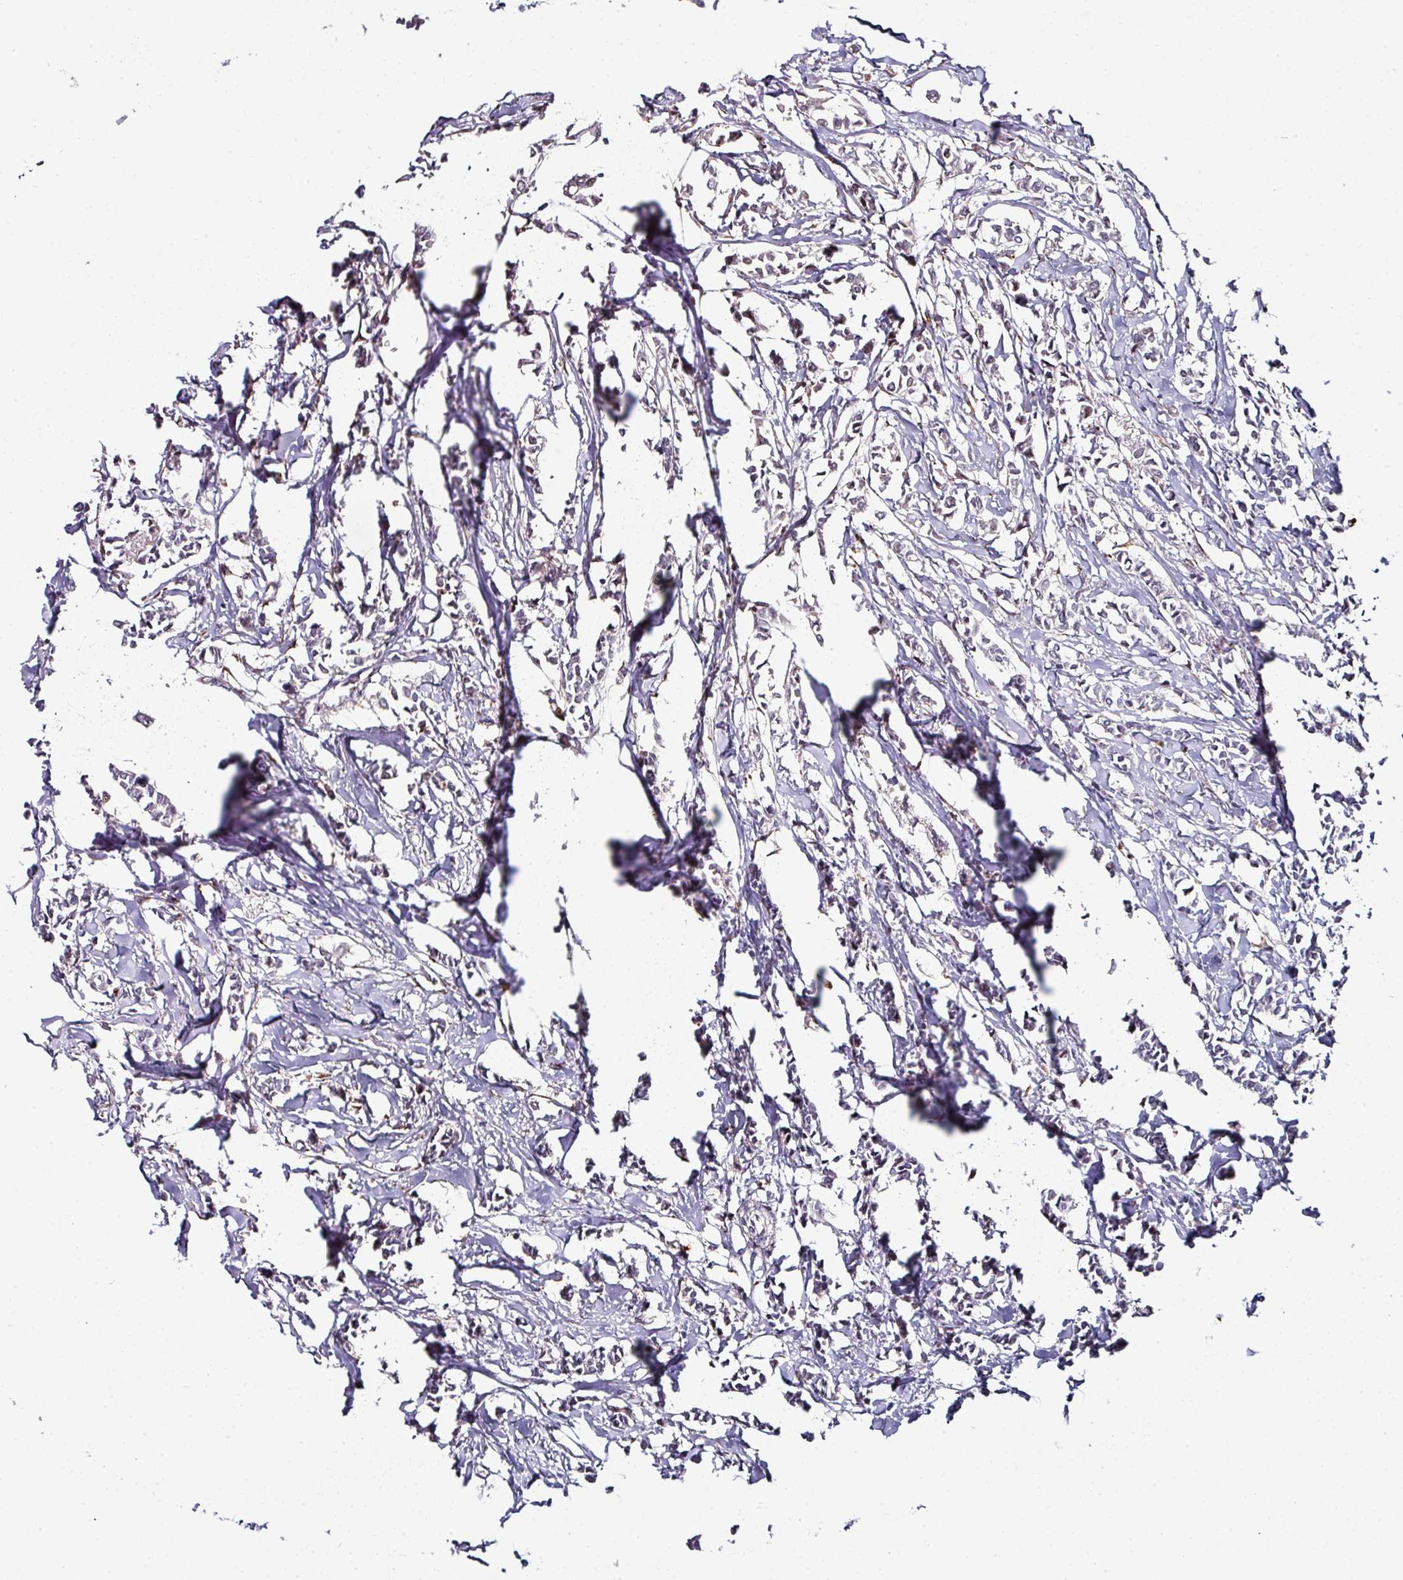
{"staining": {"intensity": "negative", "quantity": "none", "location": "none"}, "tissue": "breast cancer", "cell_type": "Tumor cells", "image_type": "cancer", "snomed": [{"axis": "morphology", "description": "Duct carcinoma"}, {"axis": "topography", "description": "Breast"}], "caption": "An image of human invasive ductal carcinoma (breast) is negative for staining in tumor cells.", "gene": "APOLD1", "patient": {"sex": "female", "age": 41}}